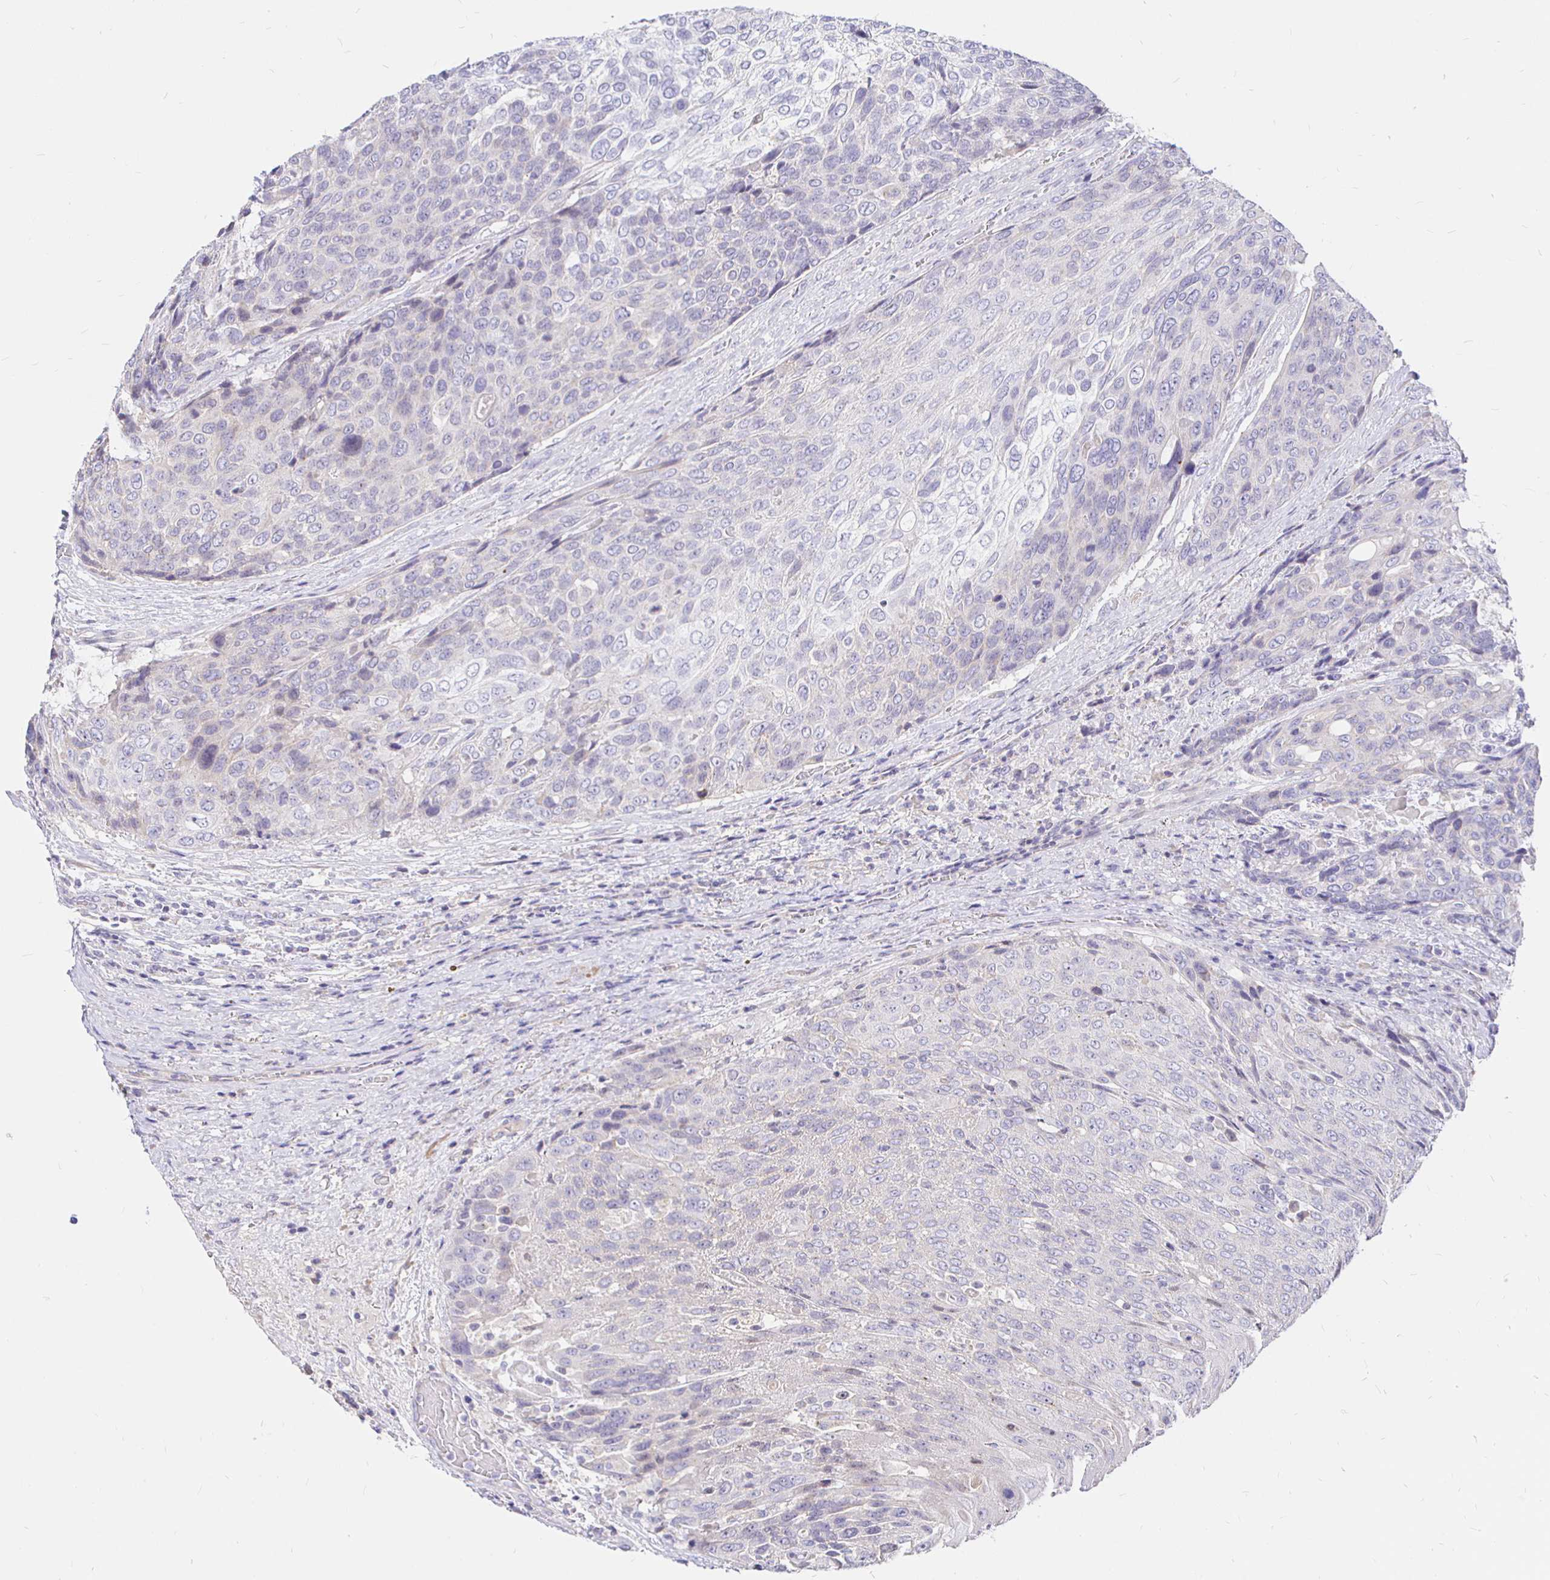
{"staining": {"intensity": "negative", "quantity": "none", "location": "none"}, "tissue": "urothelial cancer", "cell_type": "Tumor cells", "image_type": "cancer", "snomed": [{"axis": "morphology", "description": "Urothelial carcinoma, High grade"}, {"axis": "topography", "description": "Urinary bladder"}], "caption": "Urothelial carcinoma (high-grade) stained for a protein using IHC exhibits no staining tumor cells.", "gene": "NECAB1", "patient": {"sex": "female", "age": 70}}